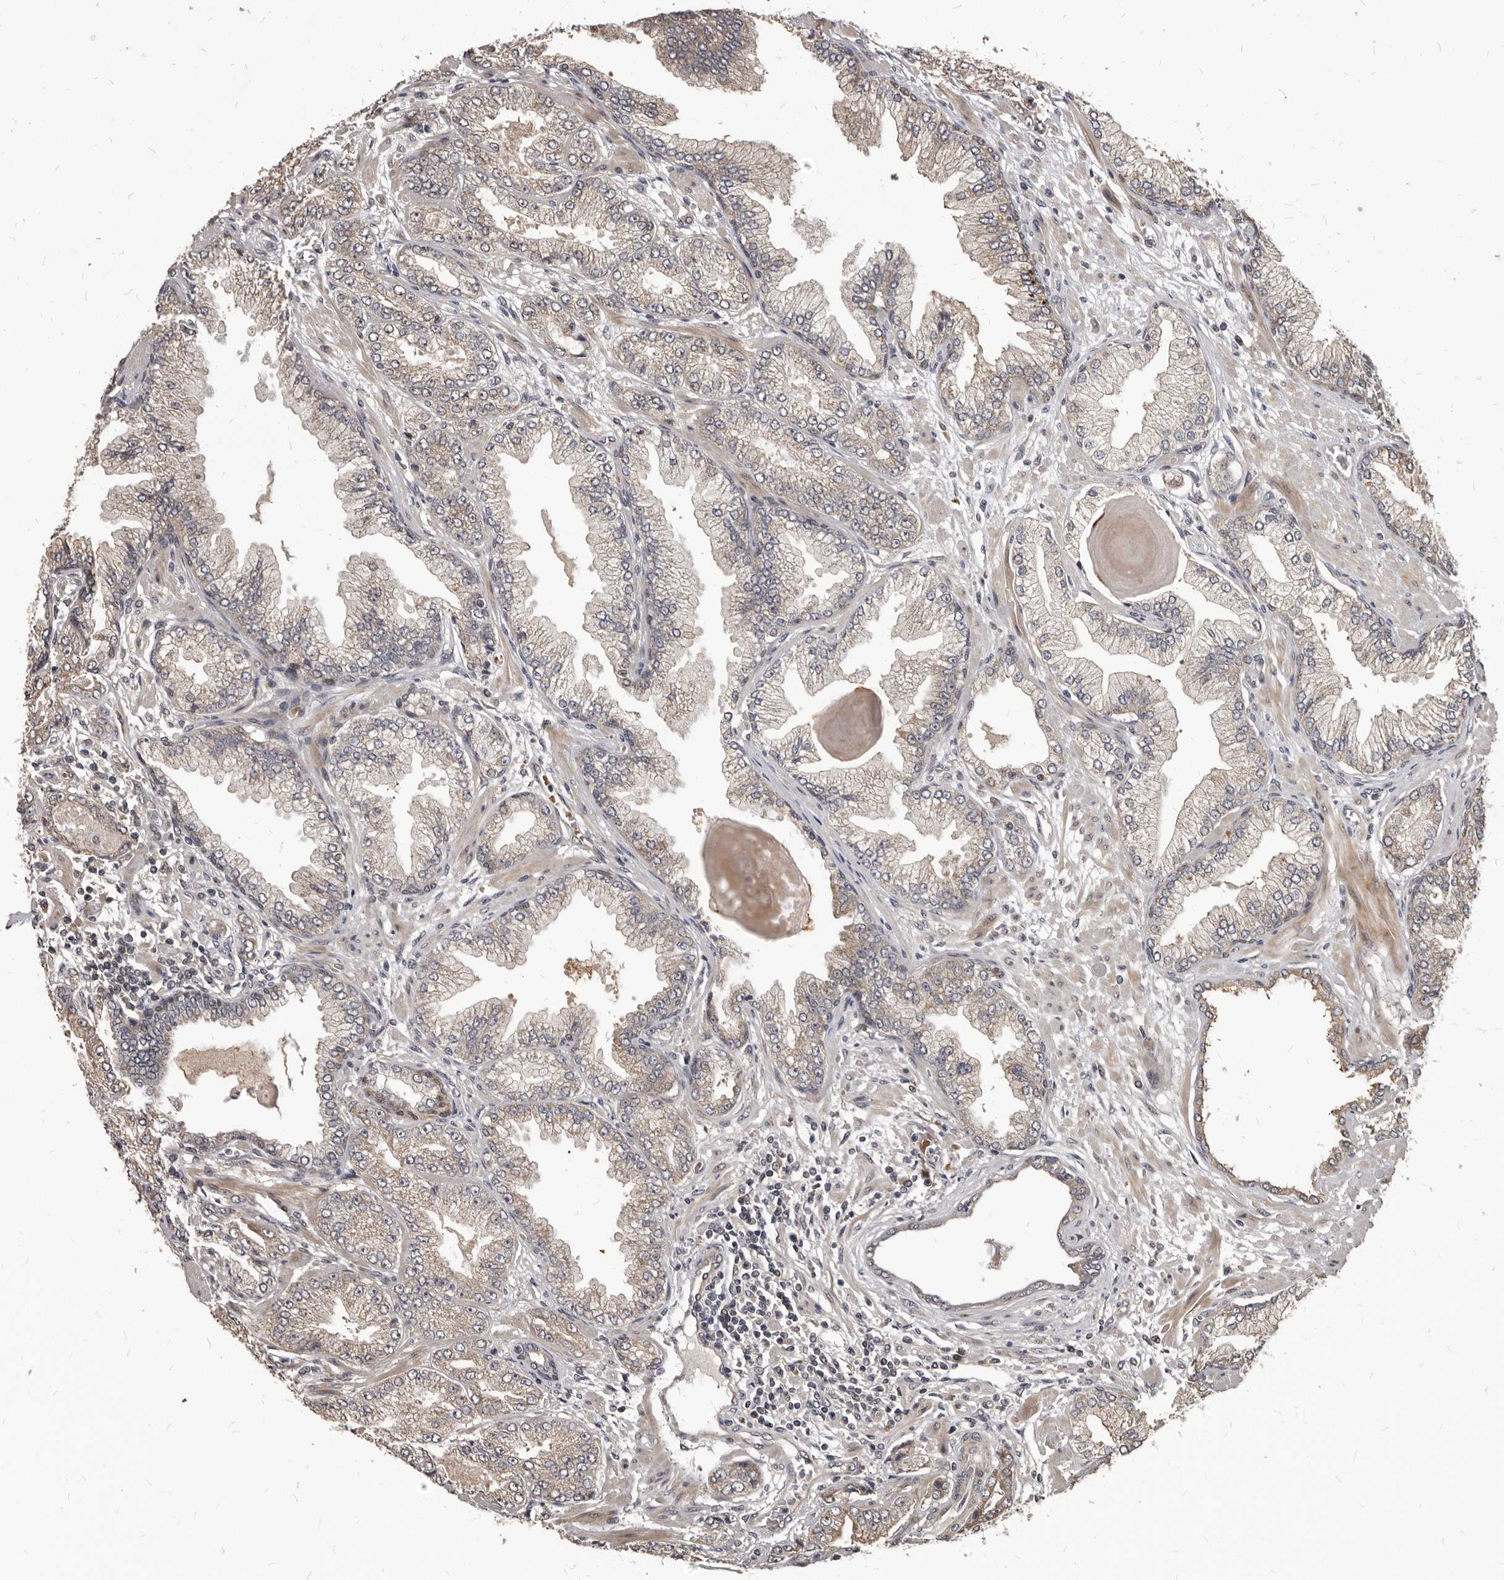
{"staining": {"intensity": "weak", "quantity": ">75%", "location": "cytoplasmic/membranous"}, "tissue": "prostate cancer", "cell_type": "Tumor cells", "image_type": "cancer", "snomed": [{"axis": "morphology", "description": "Adenocarcinoma, High grade"}, {"axis": "topography", "description": "Prostate"}], "caption": "Prostate cancer was stained to show a protein in brown. There is low levels of weak cytoplasmic/membranous positivity in about >75% of tumor cells.", "gene": "GABPB2", "patient": {"sex": "male", "age": 71}}